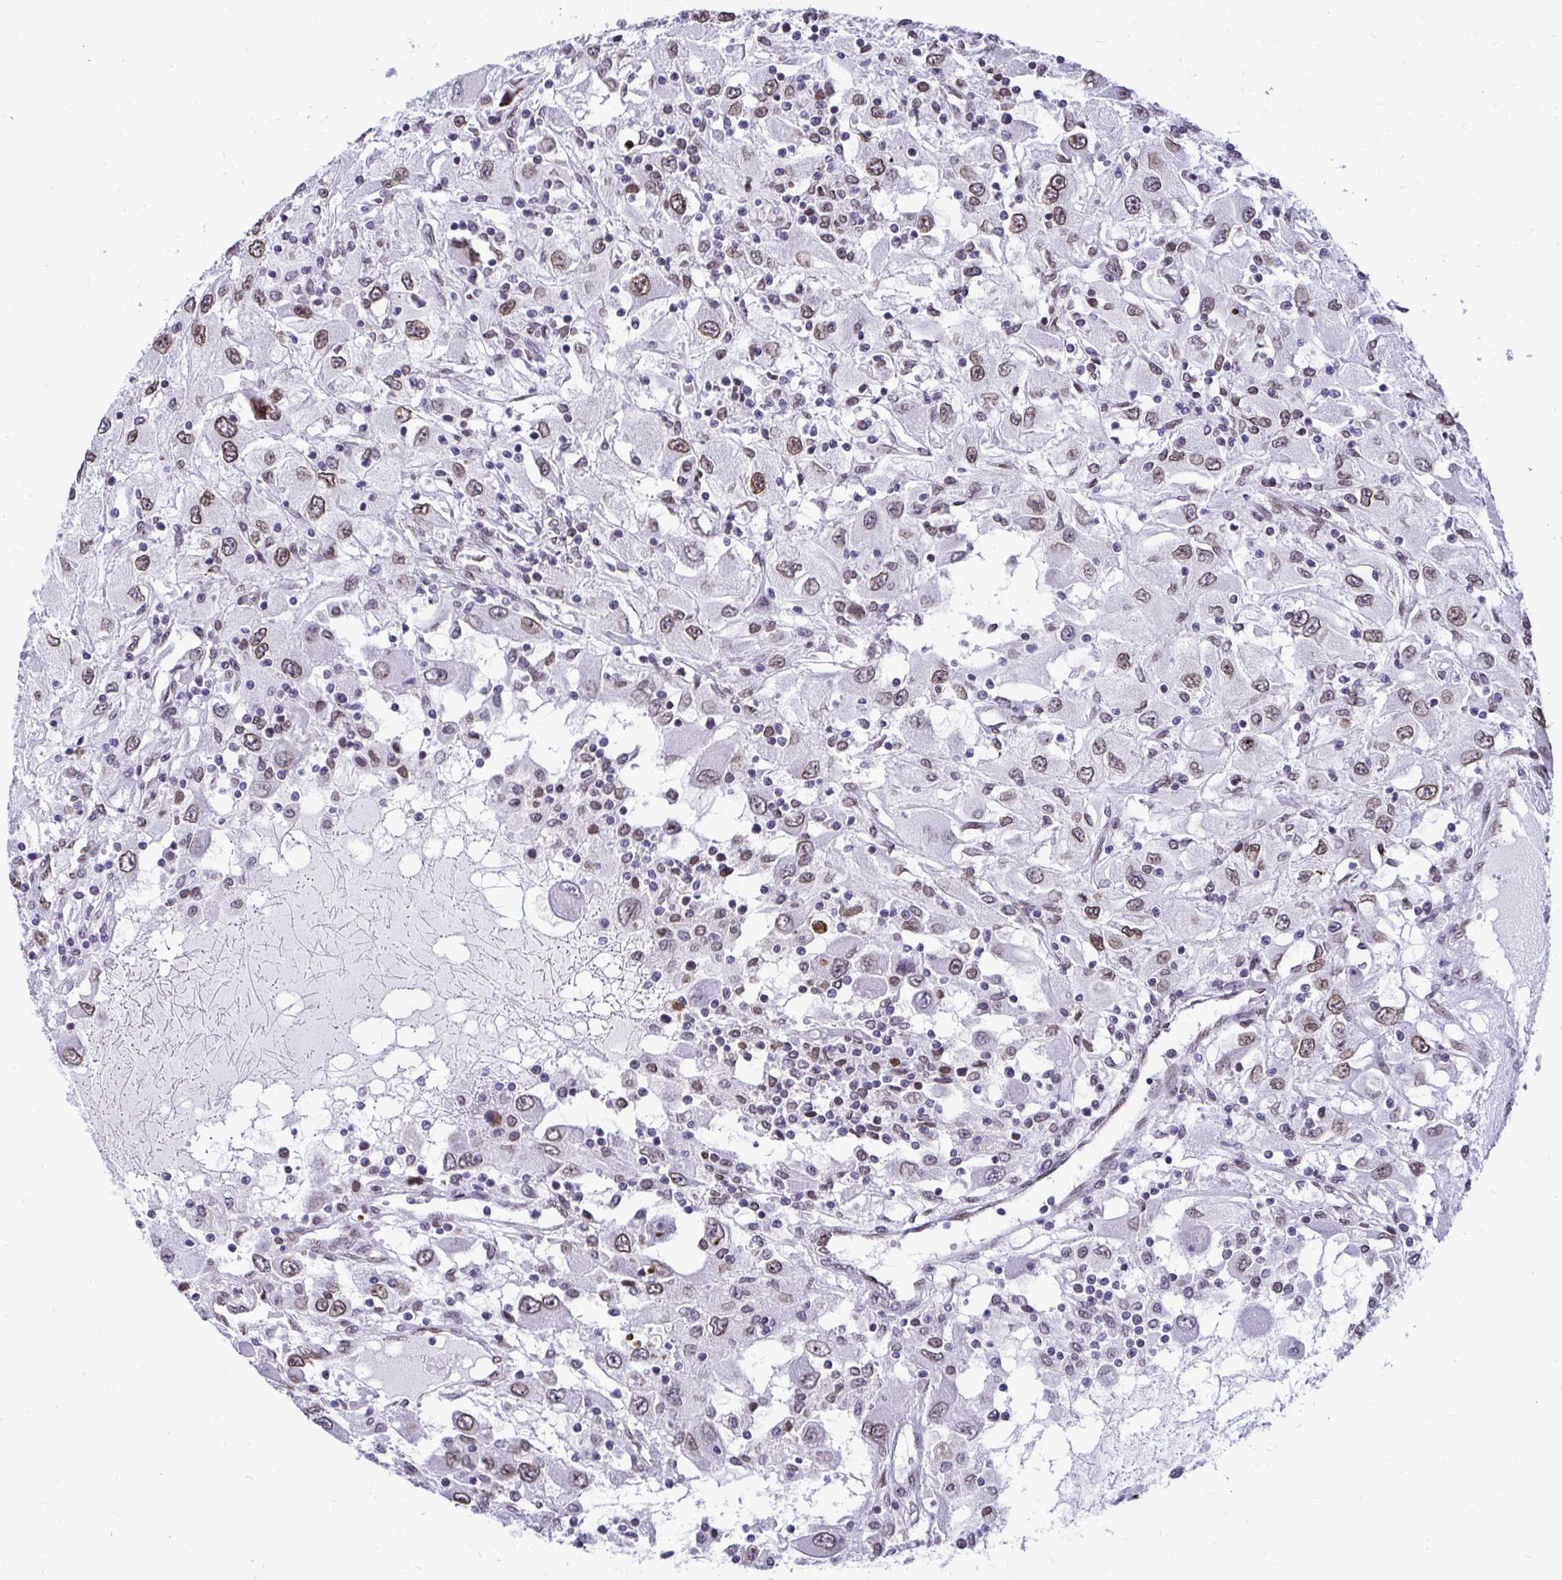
{"staining": {"intensity": "moderate", "quantity": ">75%", "location": "cytoplasmic/membranous,nuclear"}, "tissue": "renal cancer", "cell_type": "Tumor cells", "image_type": "cancer", "snomed": [{"axis": "morphology", "description": "Adenocarcinoma, NOS"}, {"axis": "topography", "description": "Kidney"}], "caption": "Renal cancer (adenocarcinoma) stained with a brown dye demonstrates moderate cytoplasmic/membranous and nuclear positive expression in approximately >75% of tumor cells.", "gene": "BANF1", "patient": {"sex": "female", "age": 67}}